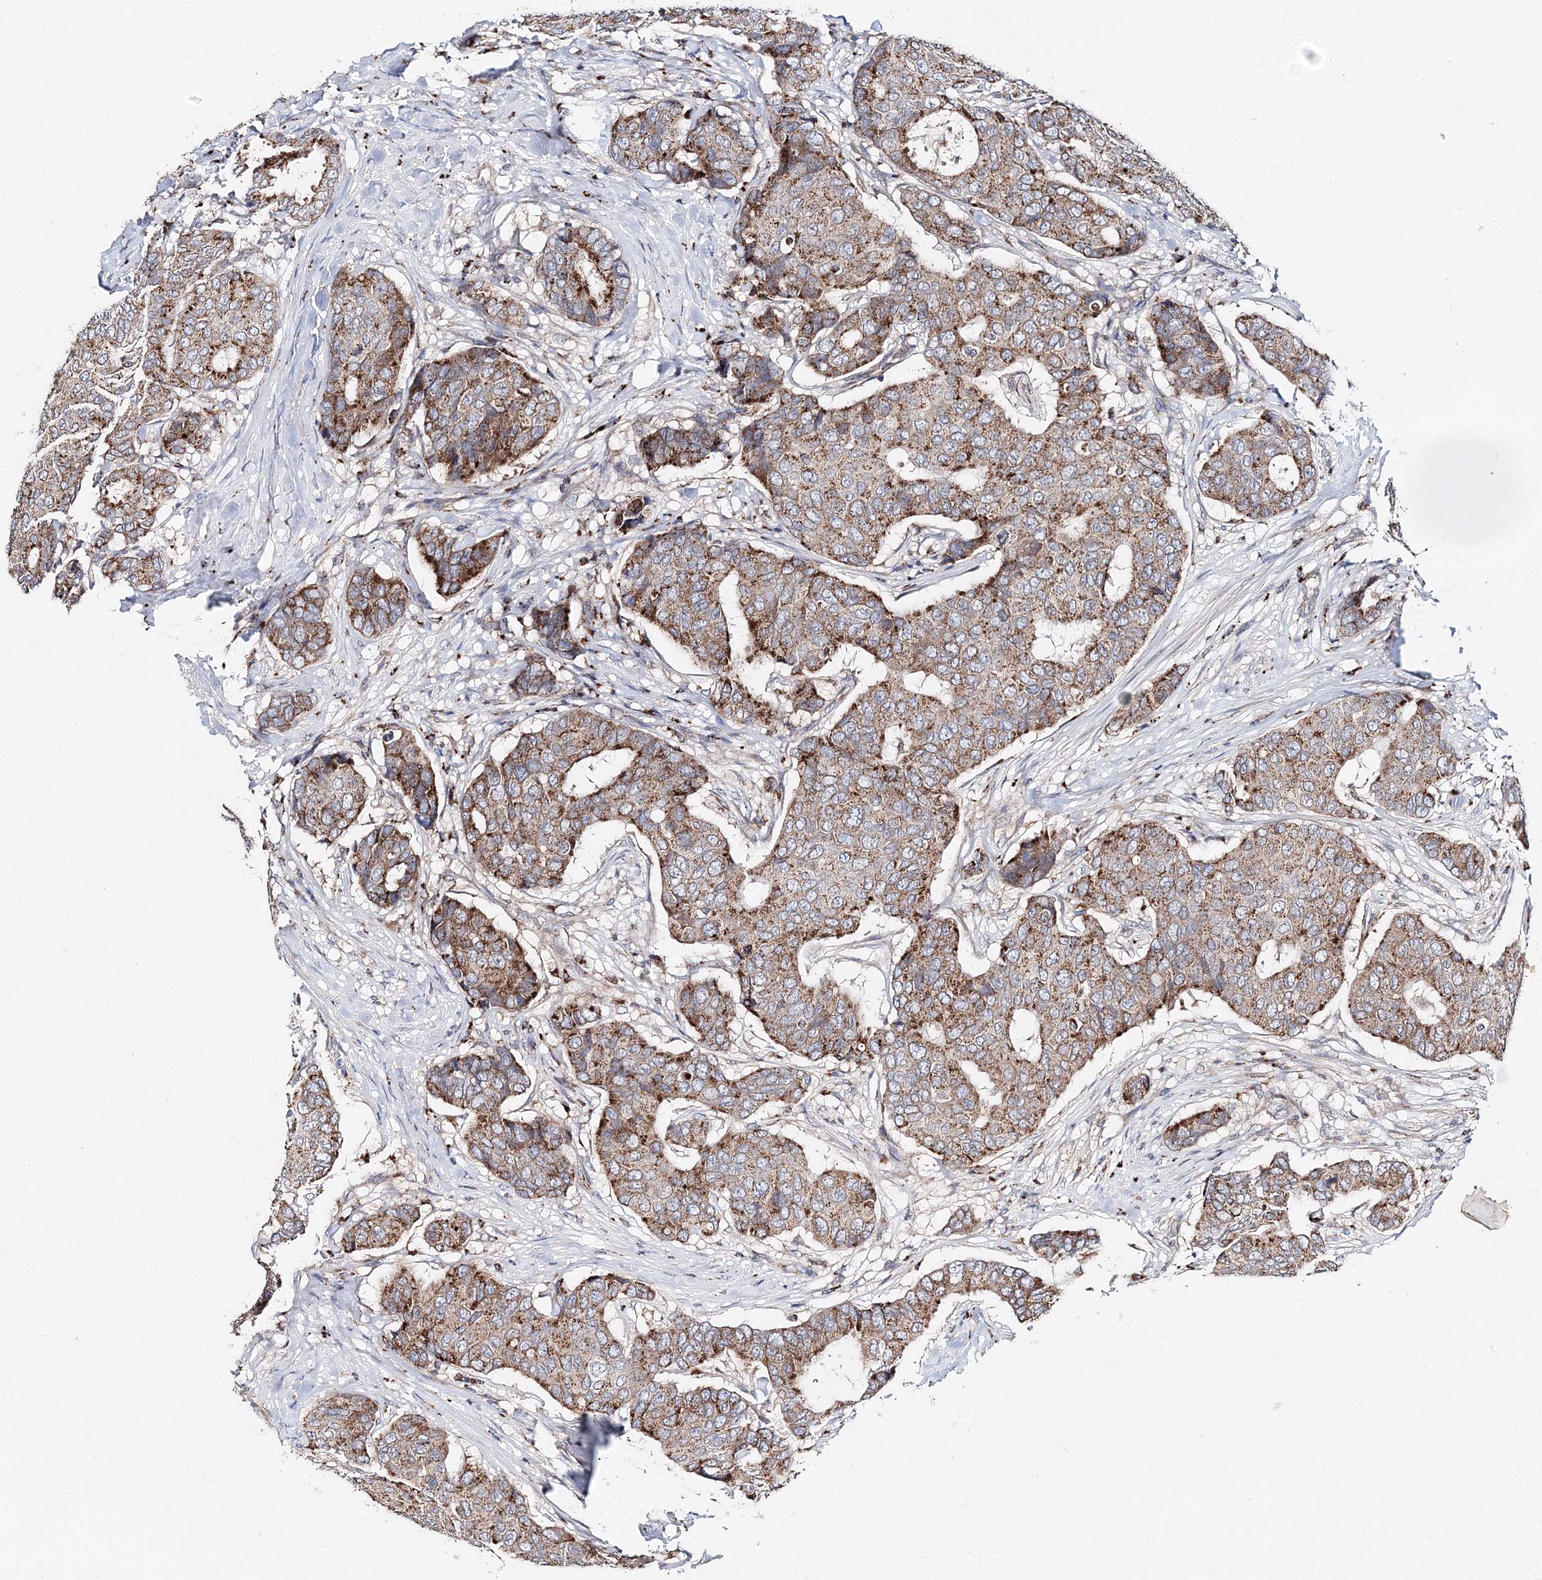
{"staining": {"intensity": "moderate", "quantity": ">75%", "location": "cytoplasmic/membranous"}, "tissue": "breast cancer", "cell_type": "Tumor cells", "image_type": "cancer", "snomed": [{"axis": "morphology", "description": "Duct carcinoma"}, {"axis": "topography", "description": "Breast"}], "caption": "Immunohistochemical staining of human infiltrating ductal carcinoma (breast) demonstrates medium levels of moderate cytoplasmic/membranous staining in approximately >75% of tumor cells.", "gene": "C3orf38", "patient": {"sex": "female", "age": 75}}